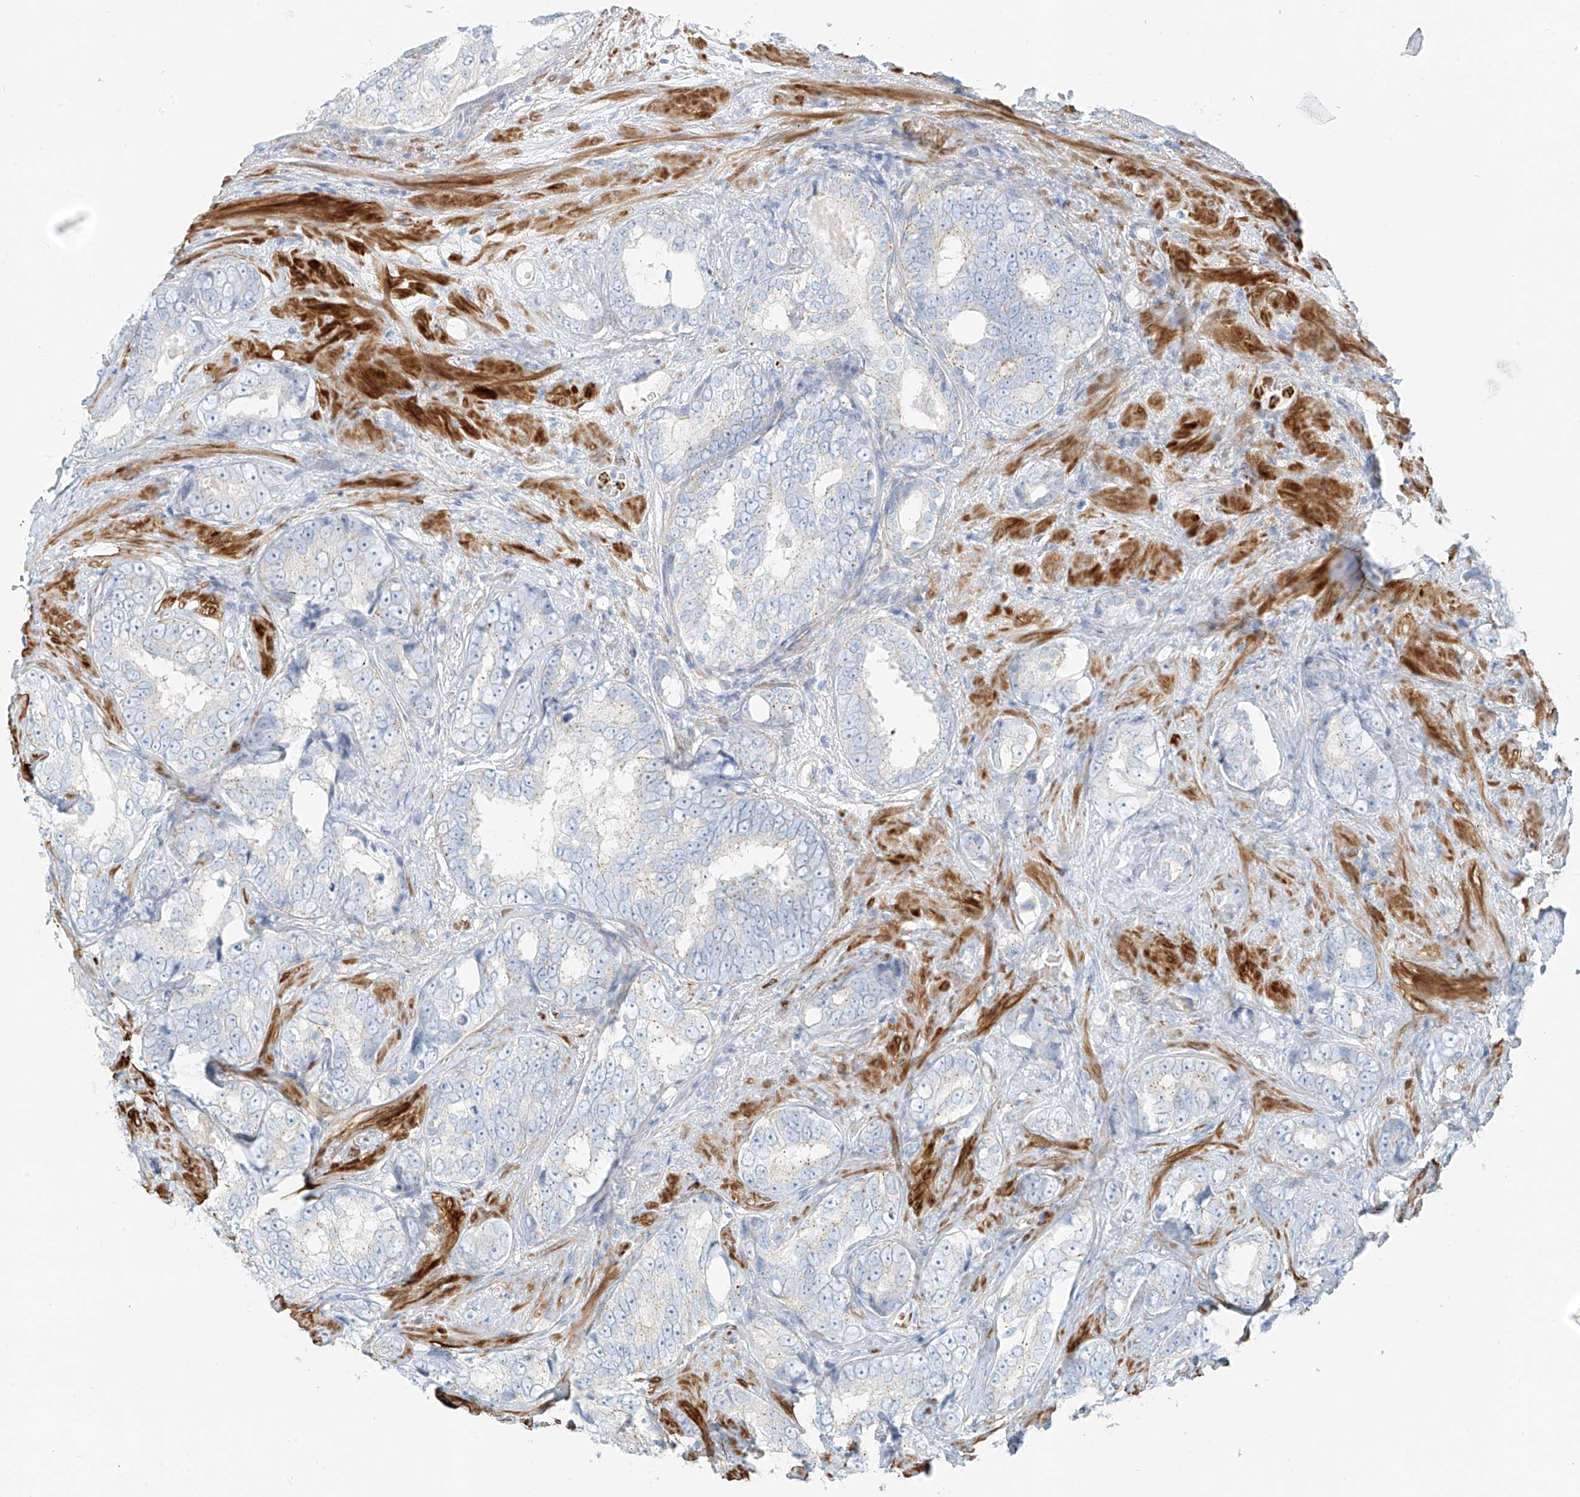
{"staining": {"intensity": "negative", "quantity": "none", "location": "none"}, "tissue": "prostate cancer", "cell_type": "Tumor cells", "image_type": "cancer", "snomed": [{"axis": "morphology", "description": "Adenocarcinoma, High grade"}, {"axis": "topography", "description": "Prostate"}], "caption": "Immunohistochemistry (IHC) of prostate cancer demonstrates no staining in tumor cells.", "gene": "SMCP", "patient": {"sex": "male", "age": 66}}